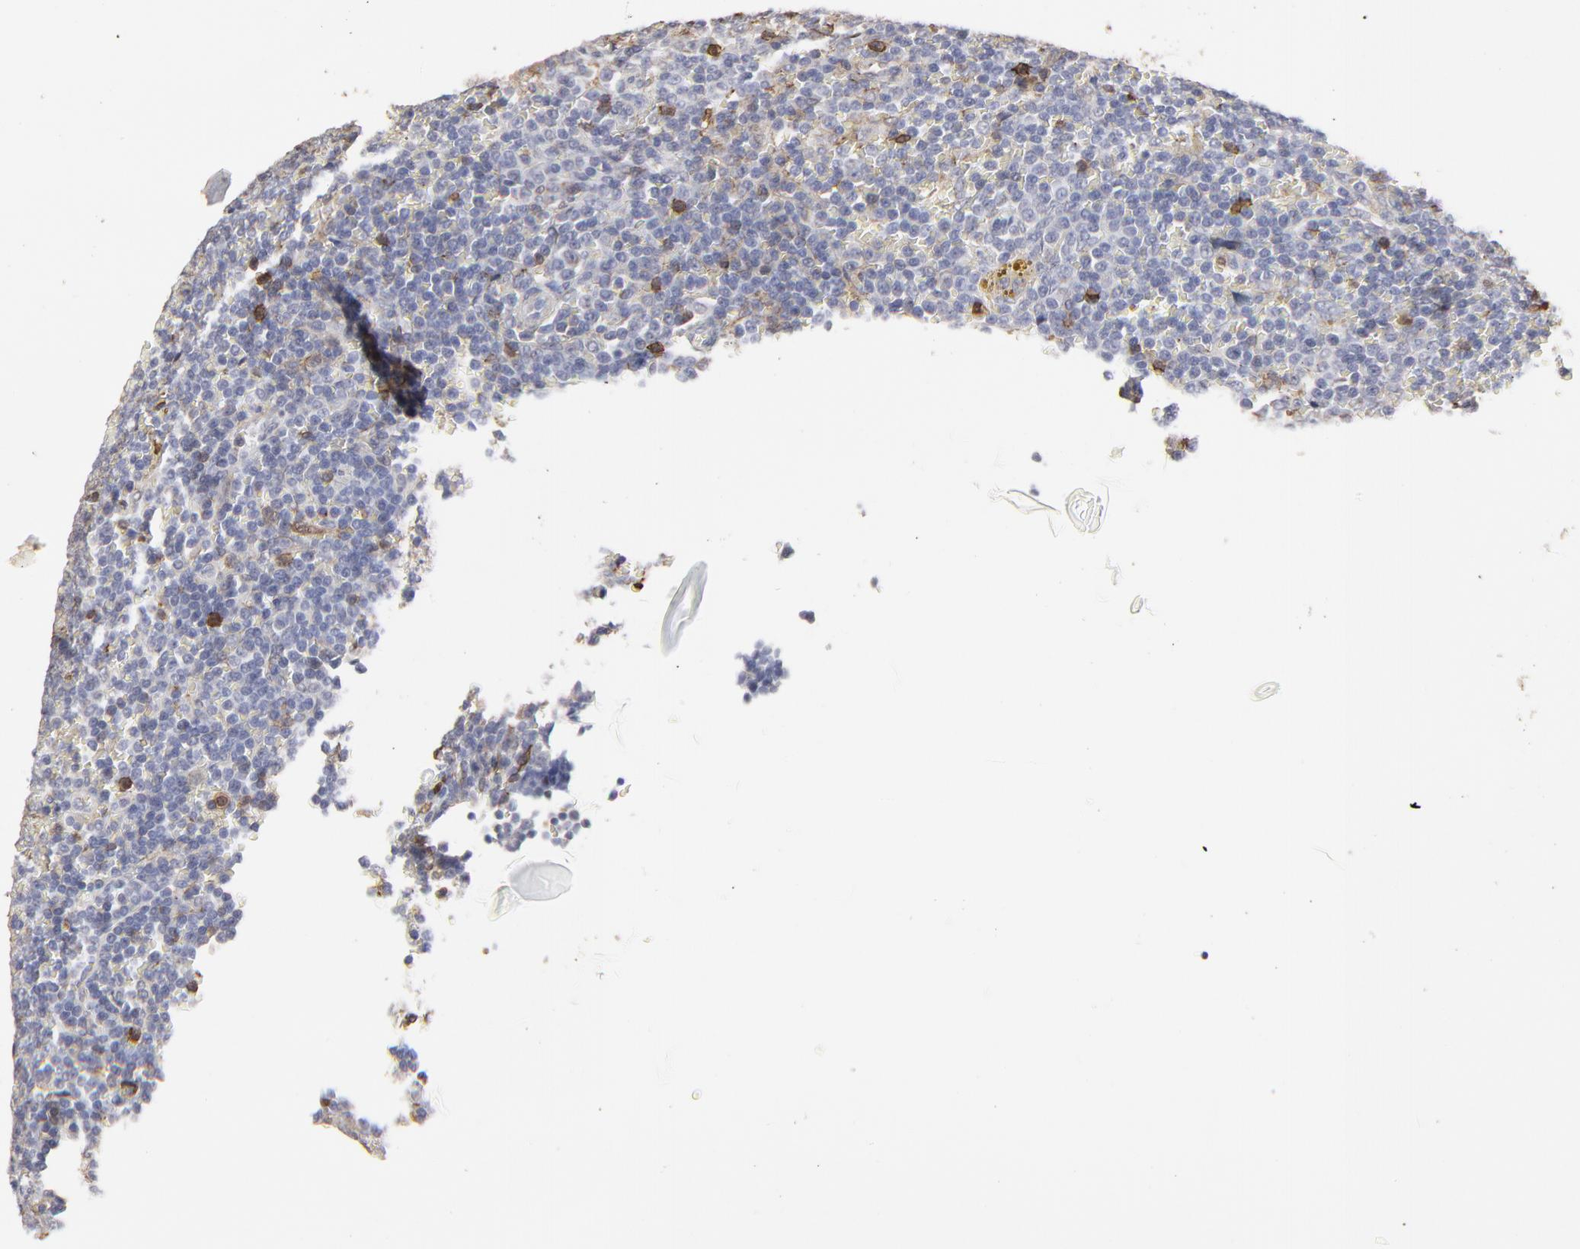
{"staining": {"intensity": "moderate", "quantity": "<25%", "location": "nuclear"}, "tissue": "lymphoma", "cell_type": "Tumor cells", "image_type": "cancer", "snomed": [{"axis": "morphology", "description": "Malignant lymphoma, non-Hodgkin's type, Low grade"}, {"axis": "topography", "description": "Spleen"}], "caption": "A low amount of moderate nuclear positivity is seen in about <25% of tumor cells in low-grade malignant lymphoma, non-Hodgkin's type tissue. The protein is stained brown, and the nuclei are stained in blue (DAB IHC with brightfield microscopy, high magnification).", "gene": "SLC6A14", "patient": {"sex": "male", "age": 80}}